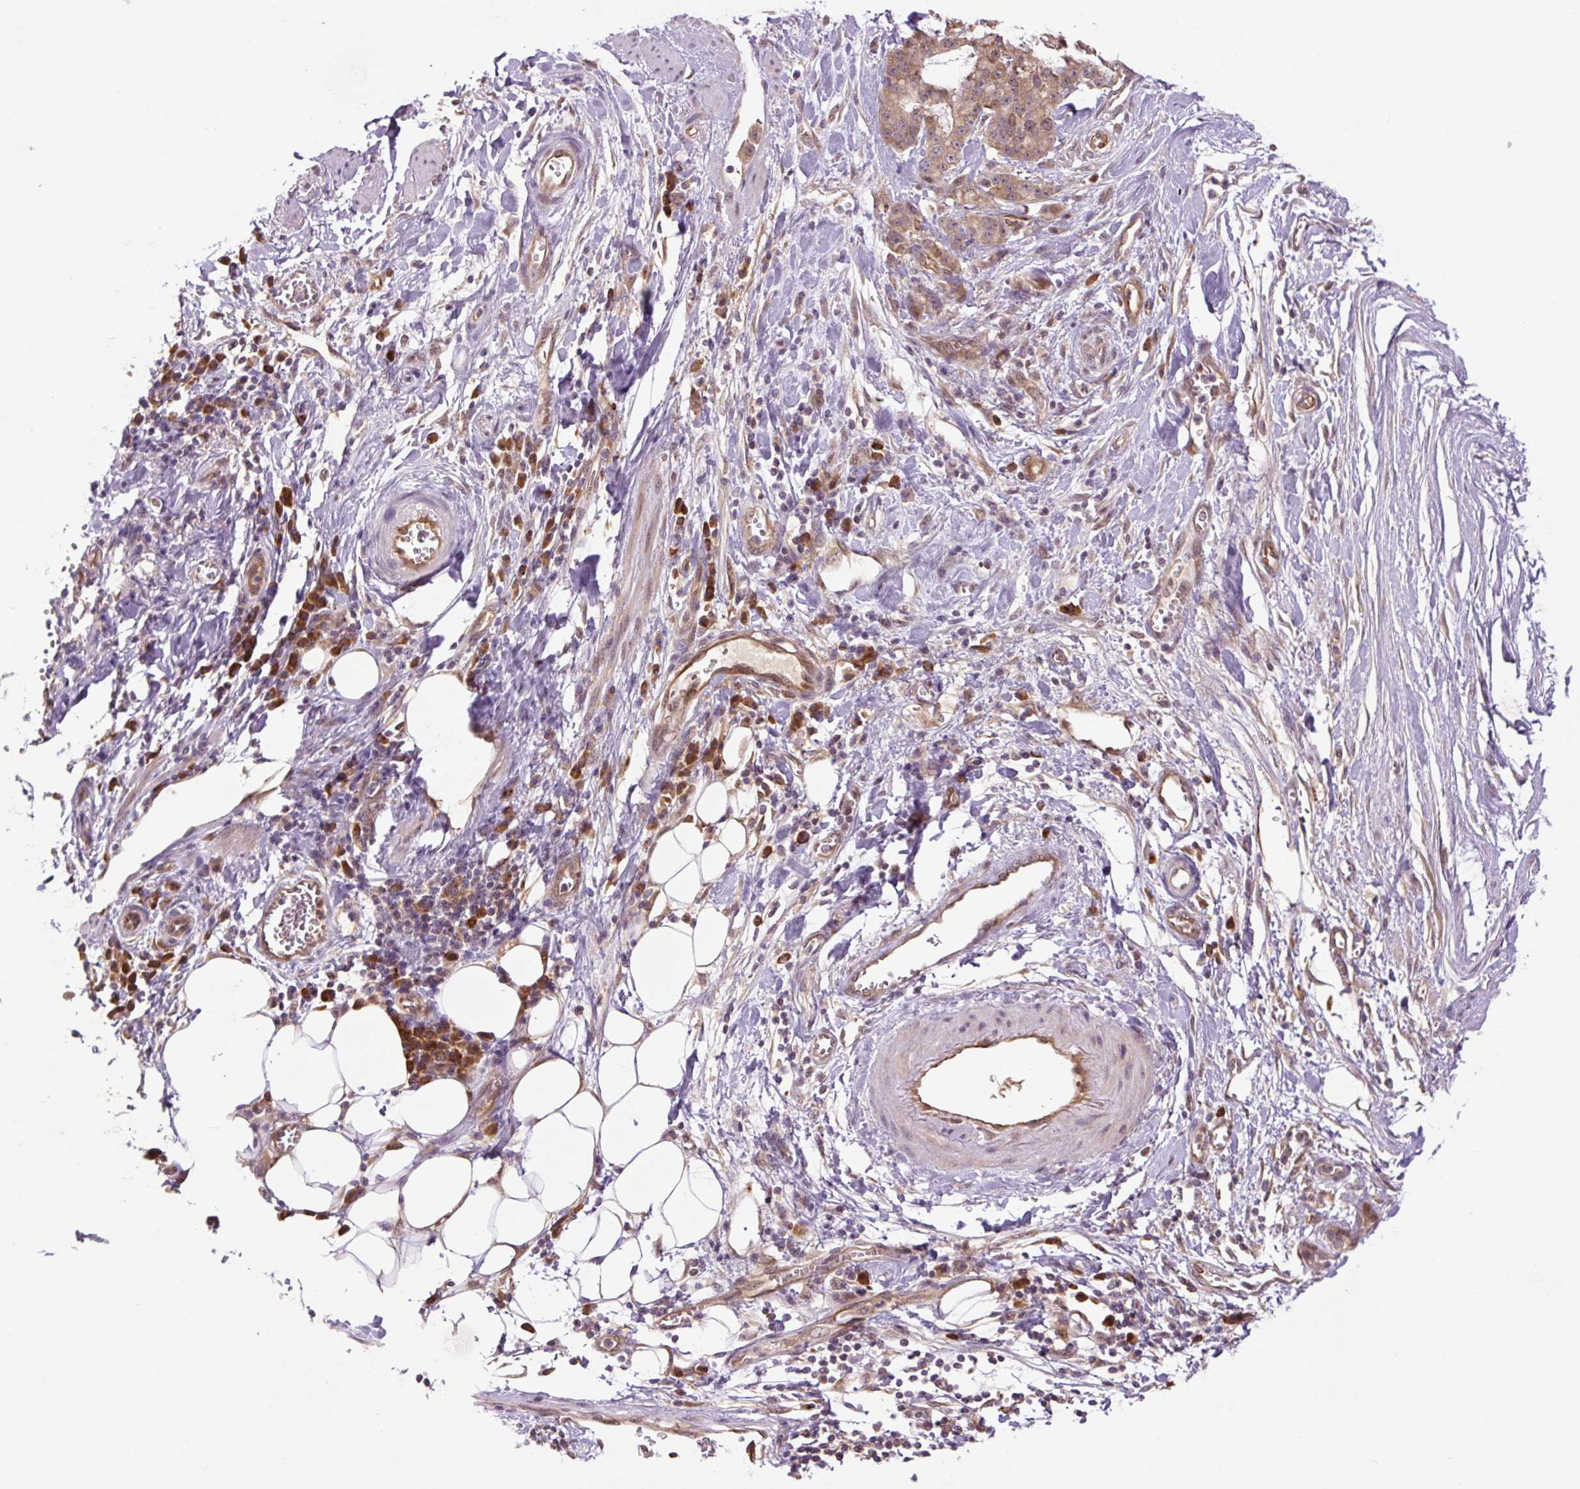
{"staining": {"intensity": "moderate", "quantity": ">75%", "location": "cytoplasmic/membranous"}, "tissue": "pancreatic cancer", "cell_type": "Tumor cells", "image_type": "cancer", "snomed": [{"axis": "morphology", "description": "Adenocarcinoma, NOS"}, {"axis": "topography", "description": "Pancreas"}], "caption": "Pancreatic adenocarcinoma stained with DAB IHC reveals medium levels of moderate cytoplasmic/membranous expression in about >75% of tumor cells.", "gene": "TPT1", "patient": {"sex": "female", "age": 73}}